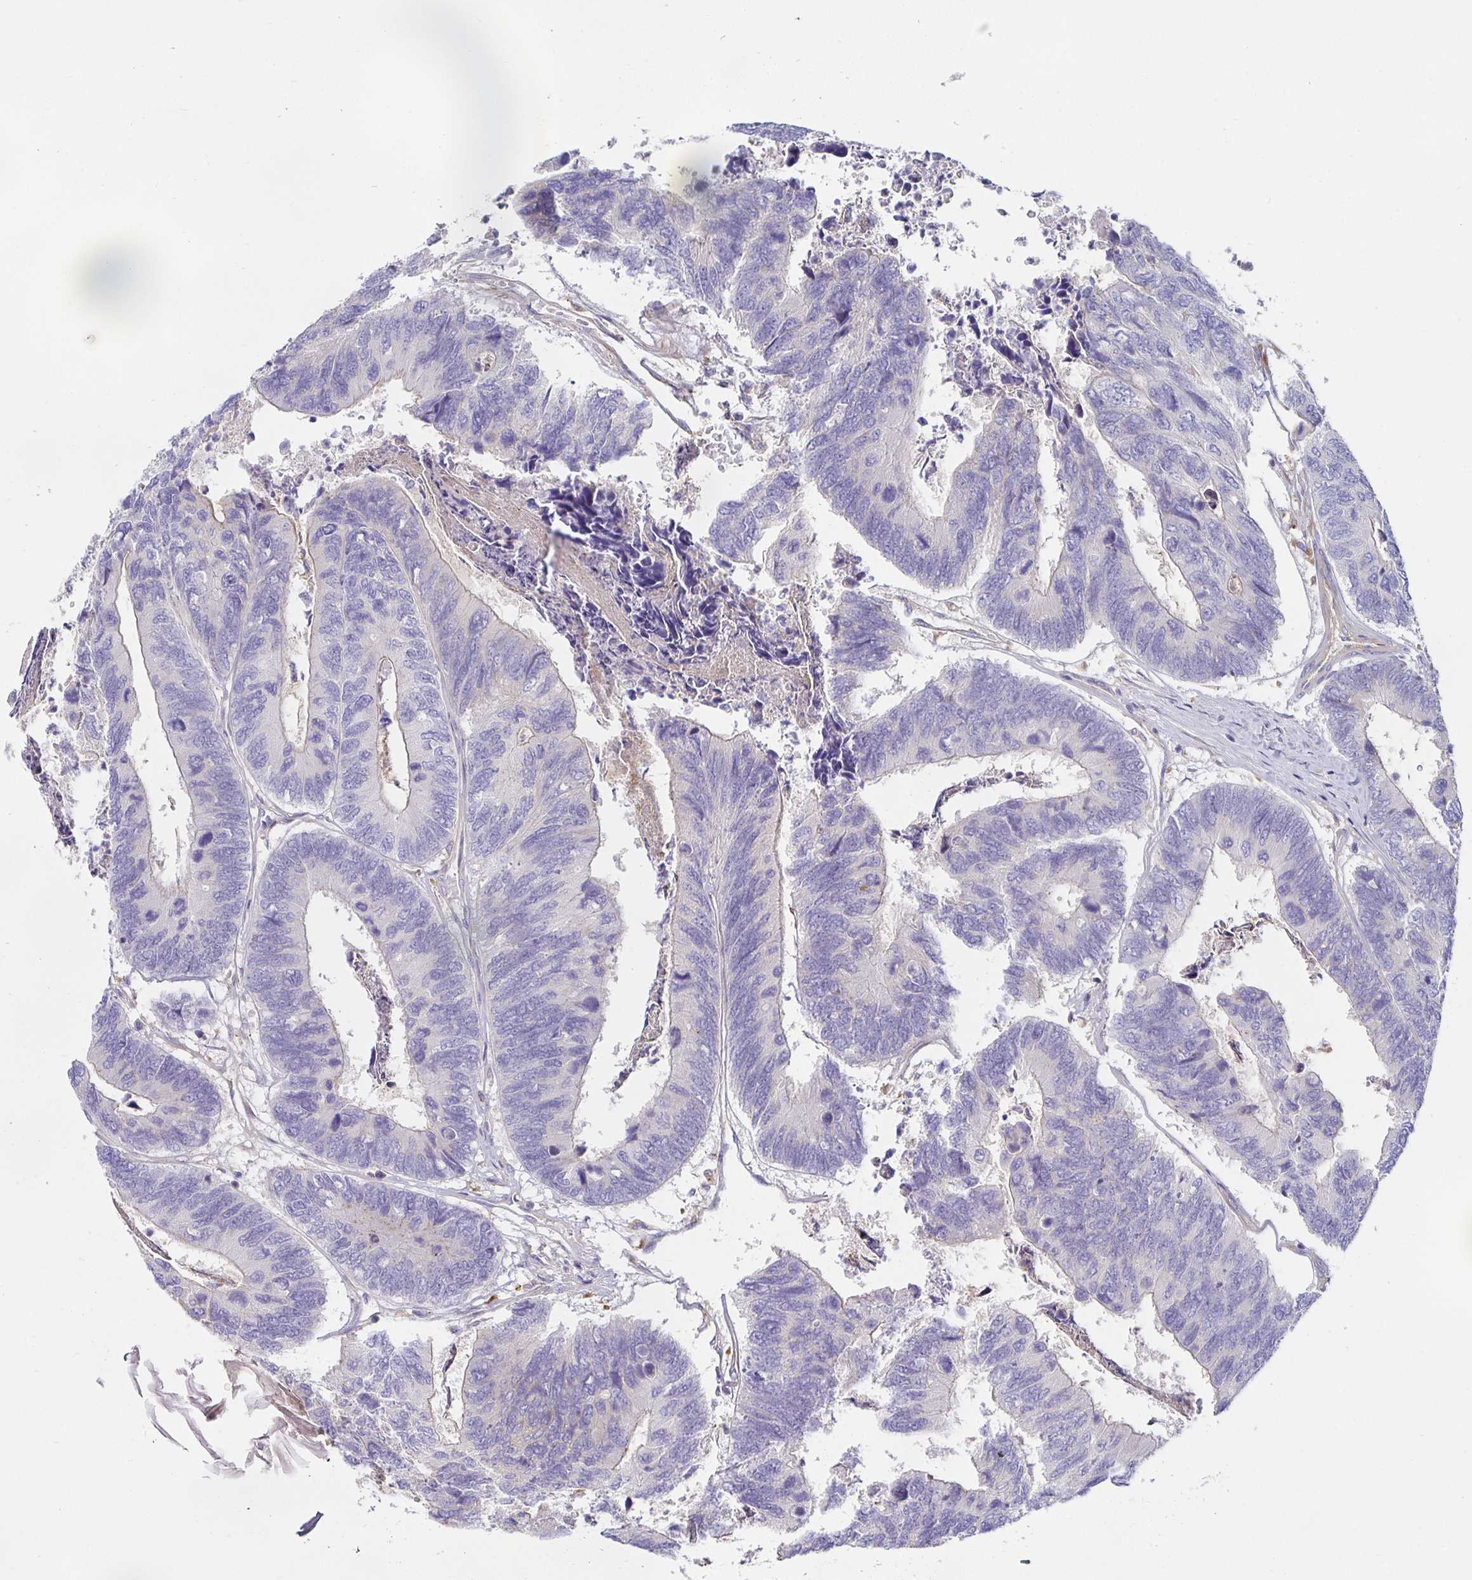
{"staining": {"intensity": "negative", "quantity": "none", "location": "none"}, "tissue": "colorectal cancer", "cell_type": "Tumor cells", "image_type": "cancer", "snomed": [{"axis": "morphology", "description": "Adenocarcinoma, NOS"}, {"axis": "topography", "description": "Colon"}], "caption": "Immunohistochemistry photomicrograph of colorectal cancer (adenocarcinoma) stained for a protein (brown), which demonstrates no positivity in tumor cells. (DAB (3,3'-diaminobenzidine) IHC, high magnification).", "gene": "METTL22", "patient": {"sex": "female", "age": 67}}